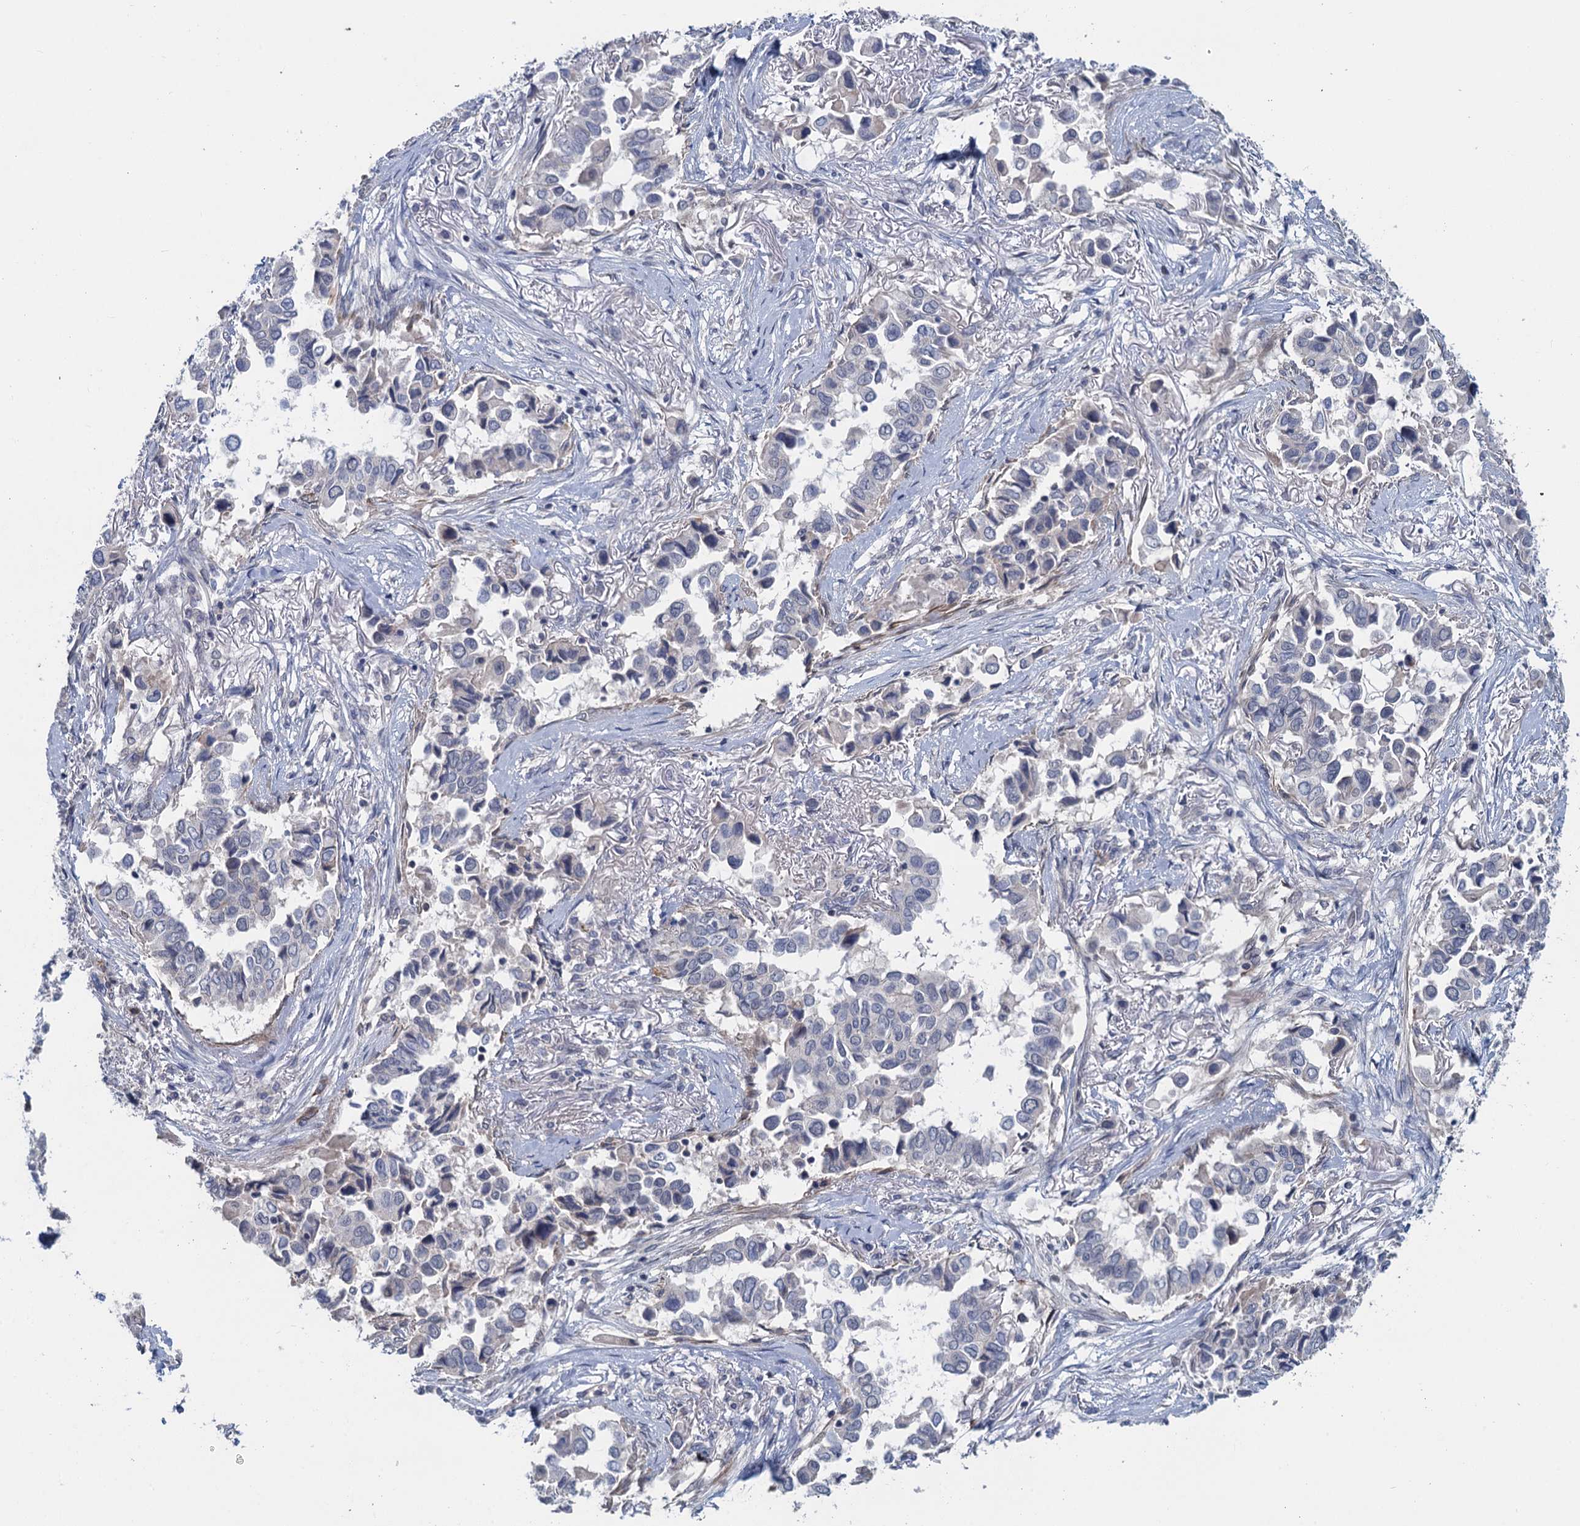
{"staining": {"intensity": "negative", "quantity": "none", "location": "none"}, "tissue": "lung cancer", "cell_type": "Tumor cells", "image_type": "cancer", "snomed": [{"axis": "morphology", "description": "Adenocarcinoma, NOS"}, {"axis": "topography", "description": "Lung"}], "caption": "Immunohistochemical staining of adenocarcinoma (lung) exhibits no significant expression in tumor cells.", "gene": "MYO16", "patient": {"sex": "female", "age": 76}}